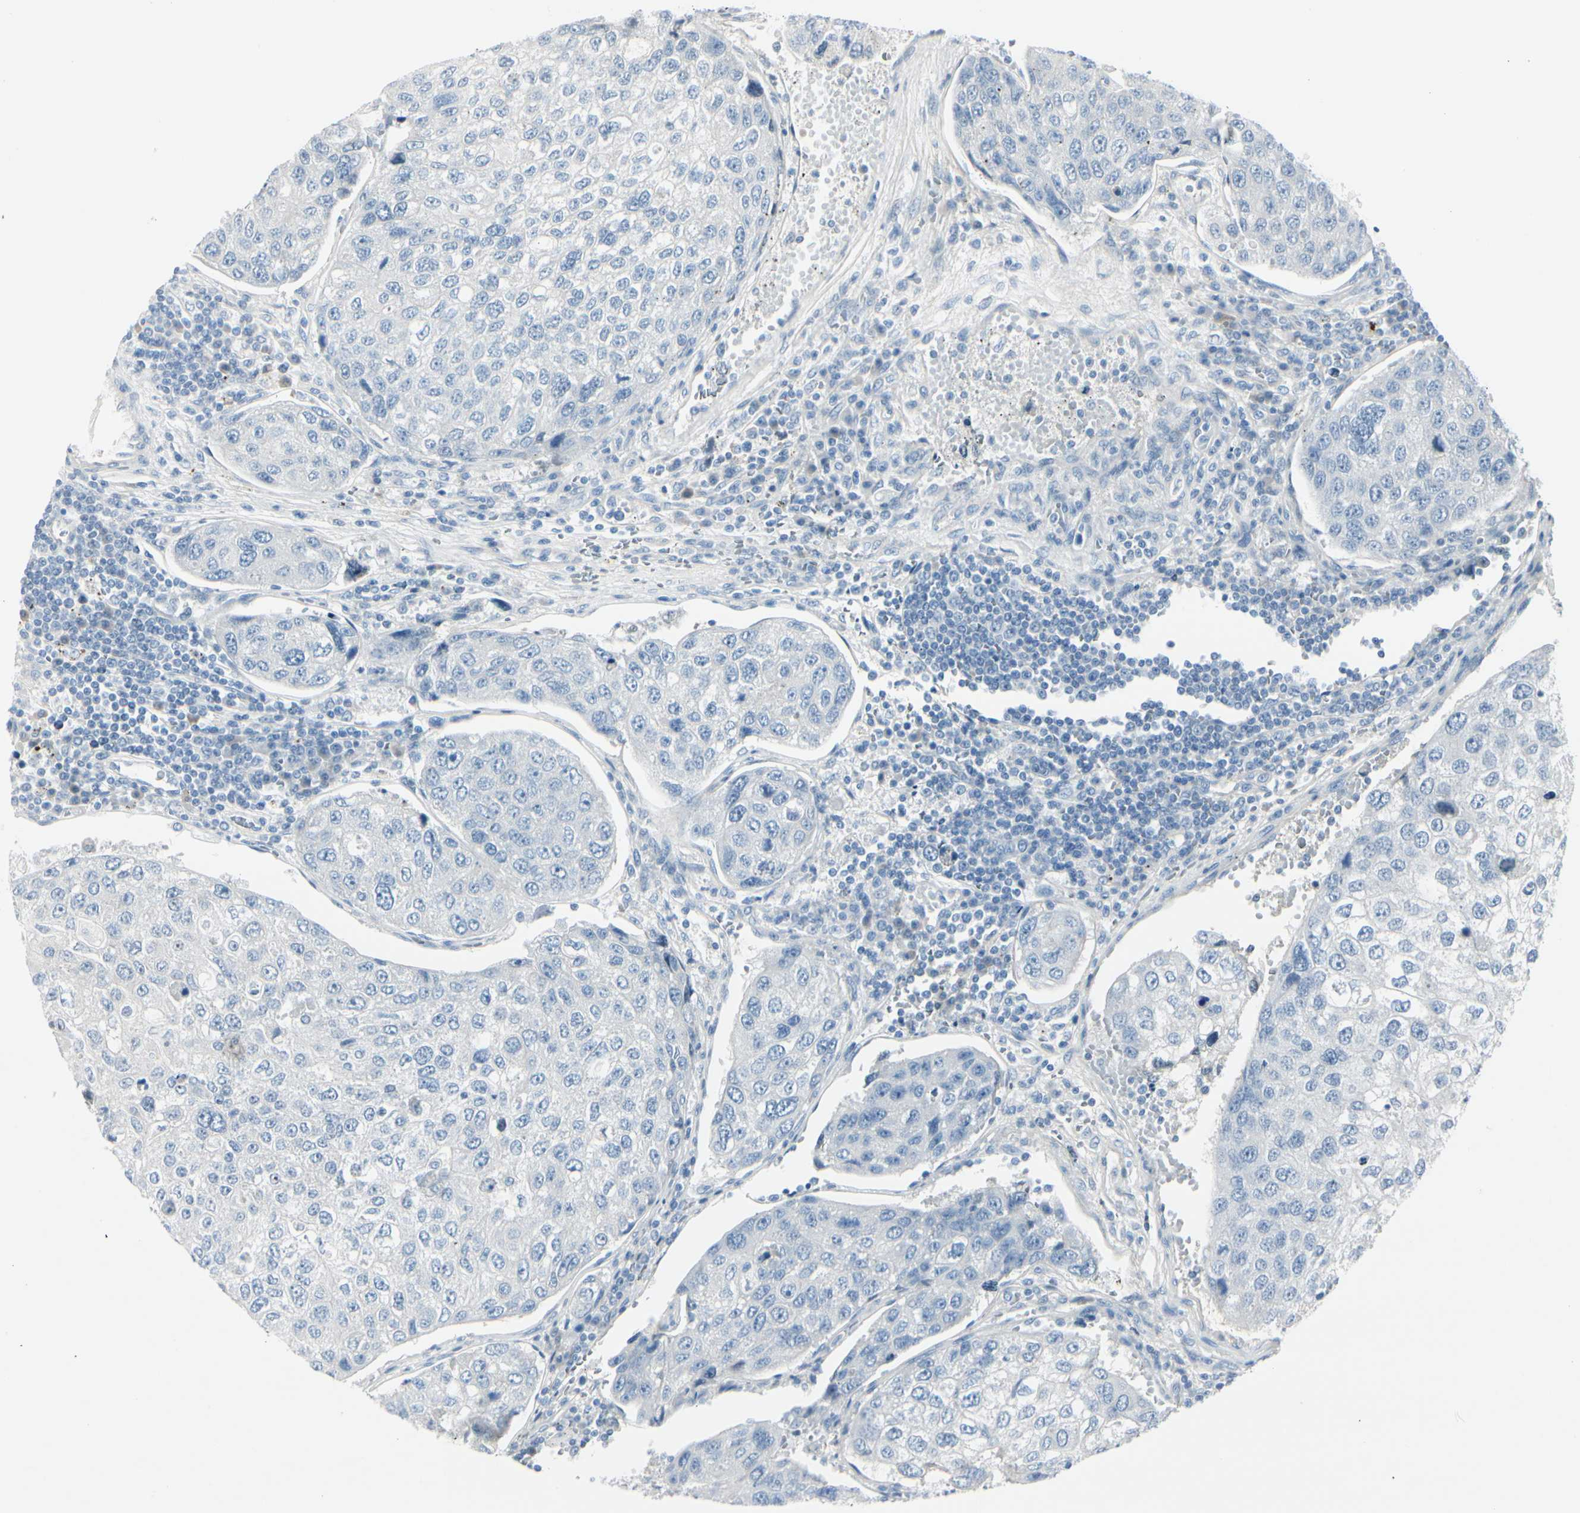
{"staining": {"intensity": "negative", "quantity": "none", "location": "none"}, "tissue": "urothelial cancer", "cell_type": "Tumor cells", "image_type": "cancer", "snomed": [{"axis": "morphology", "description": "Urothelial carcinoma, High grade"}, {"axis": "topography", "description": "Lymph node"}, {"axis": "topography", "description": "Urinary bladder"}], "caption": "Protein analysis of high-grade urothelial carcinoma reveals no significant staining in tumor cells.", "gene": "CDHR5", "patient": {"sex": "male", "age": 51}}